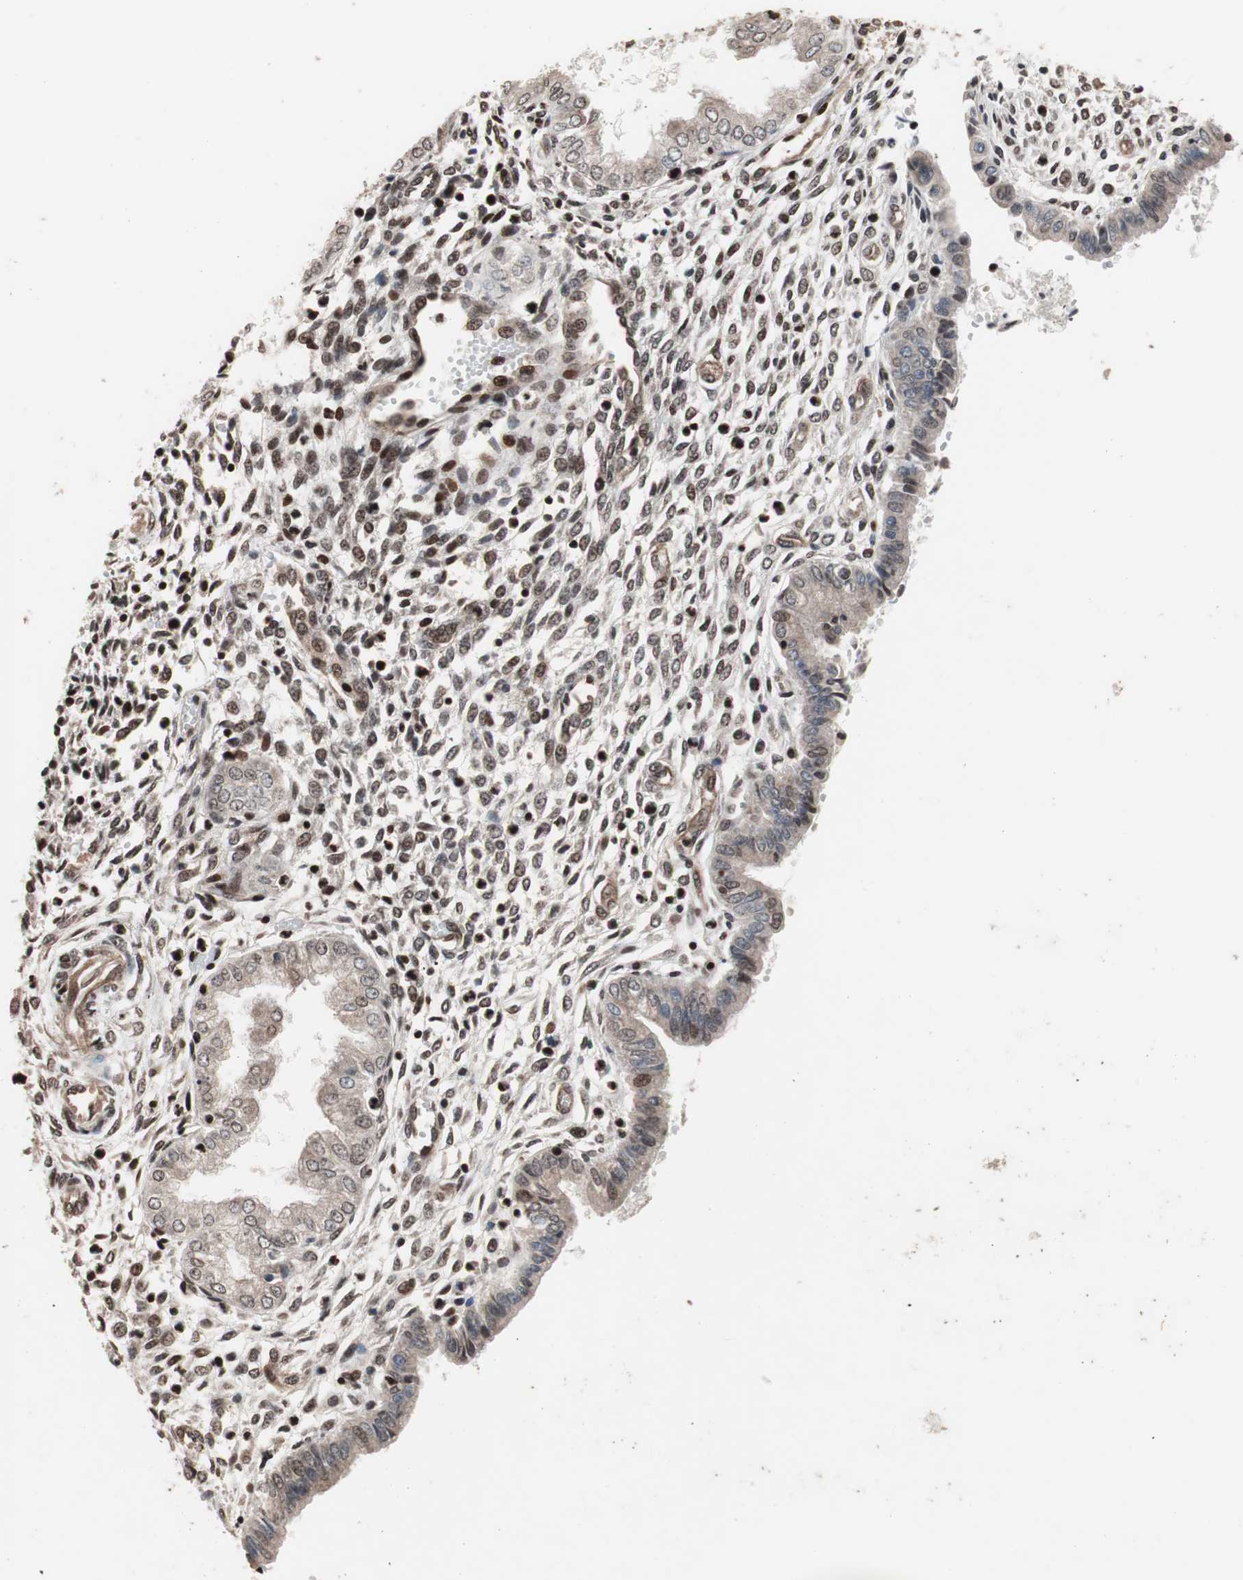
{"staining": {"intensity": "strong", "quantity": ">75%", "location": "cytoplasmic/membranous"}, "tissue": "endometrium", "cell_type": "Cells in endometrial stroma", "image_type": "normal", "snomed": [{"axis": "morphology", "description": "Normal tissue, NOS"}, {"axis": "topography", "description": "Endometrium"}], "caption": "Protein analysis of benign endometrium demonstrates strong cytoplasmic/membranous expression in about >75% of cells in endometrial stroma. (DAB = brown stain, brightfield microscopy at high magnification).", "gene": "ZFC3H1", "patient": {"sex": "female", "age": 33}}